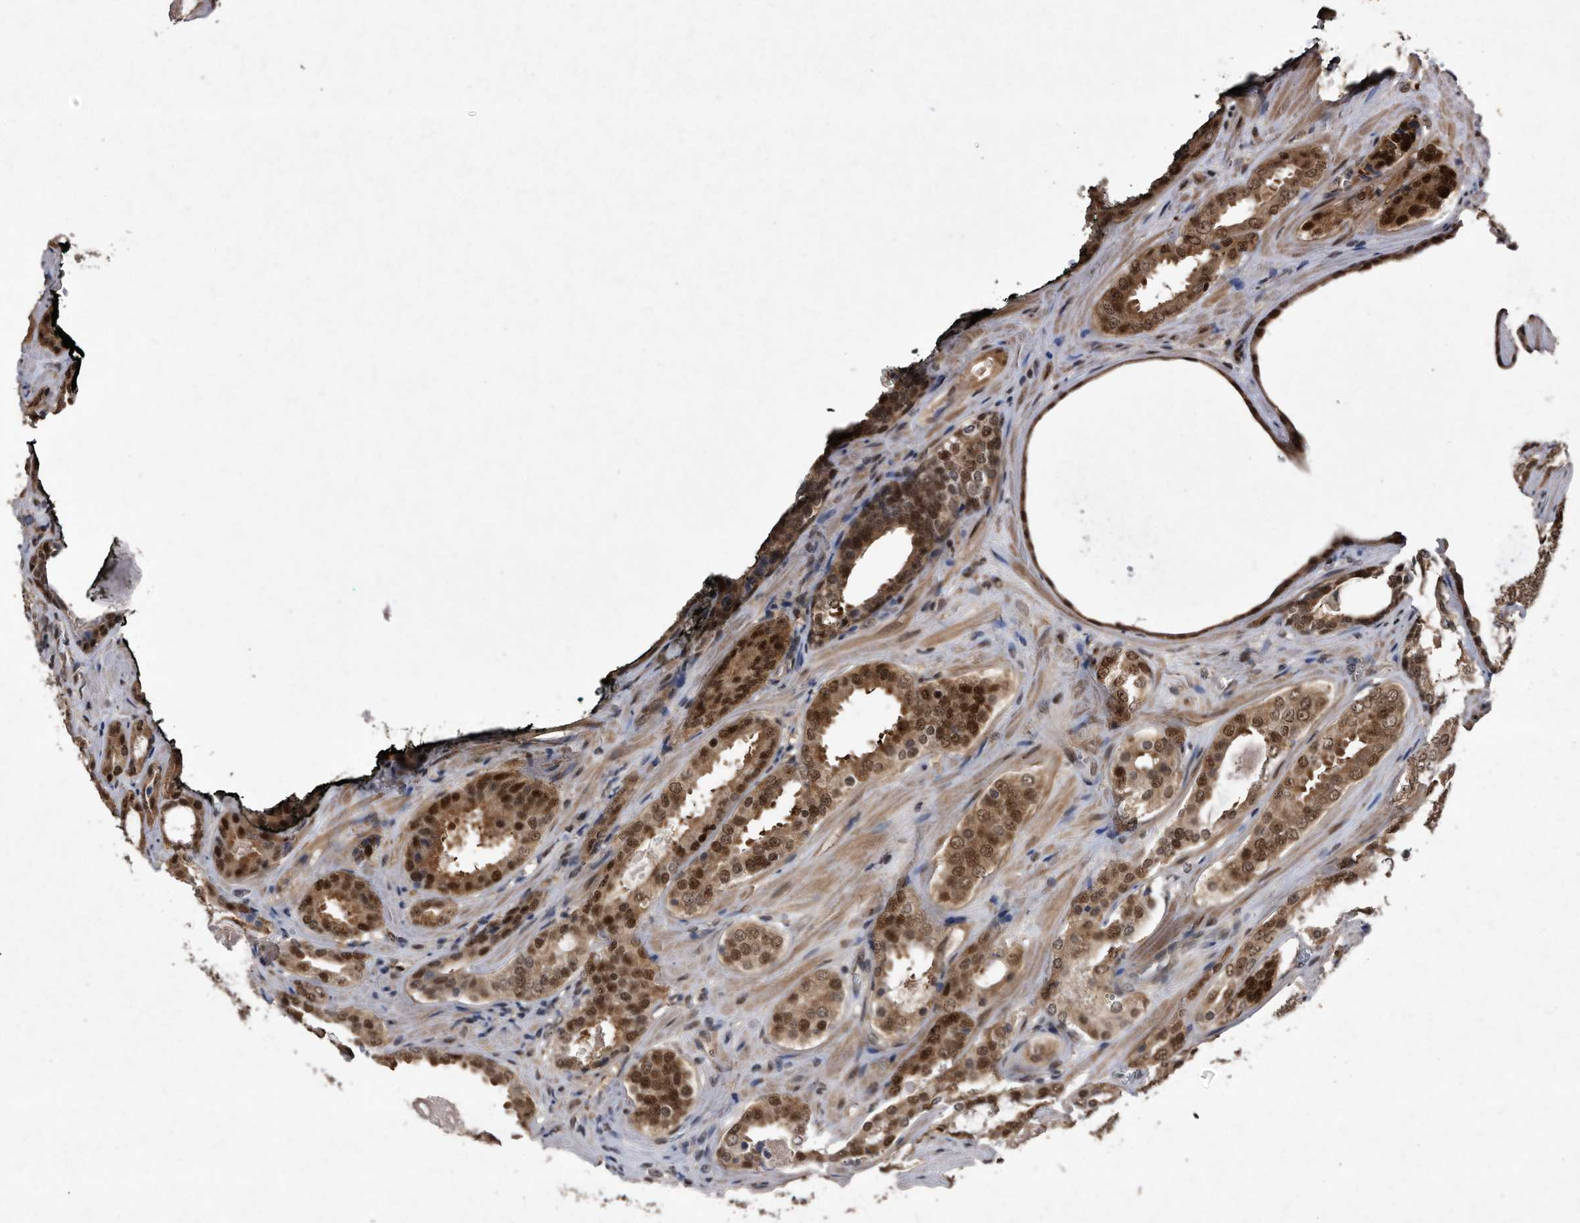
{"staining": {"intensity": "strong", "quantity": ">75%", "location": "cytoplasmic/membranous,nuclear"}, "tissue": "prostate cancer", "cell_type": "Tumor cells", "image_type": "cancer", "snomed": [{"axis": "morphology", "description": "Adenocarcinoma, High grade"}, {"axis": "topography", "description": "Prostate"}], "caption": "Human prostate cancer stained with a protein marker exhibits strong staining in tumor cells.", "gene": "RAD23B", "patient": {"sex": "male", "age": 60}}